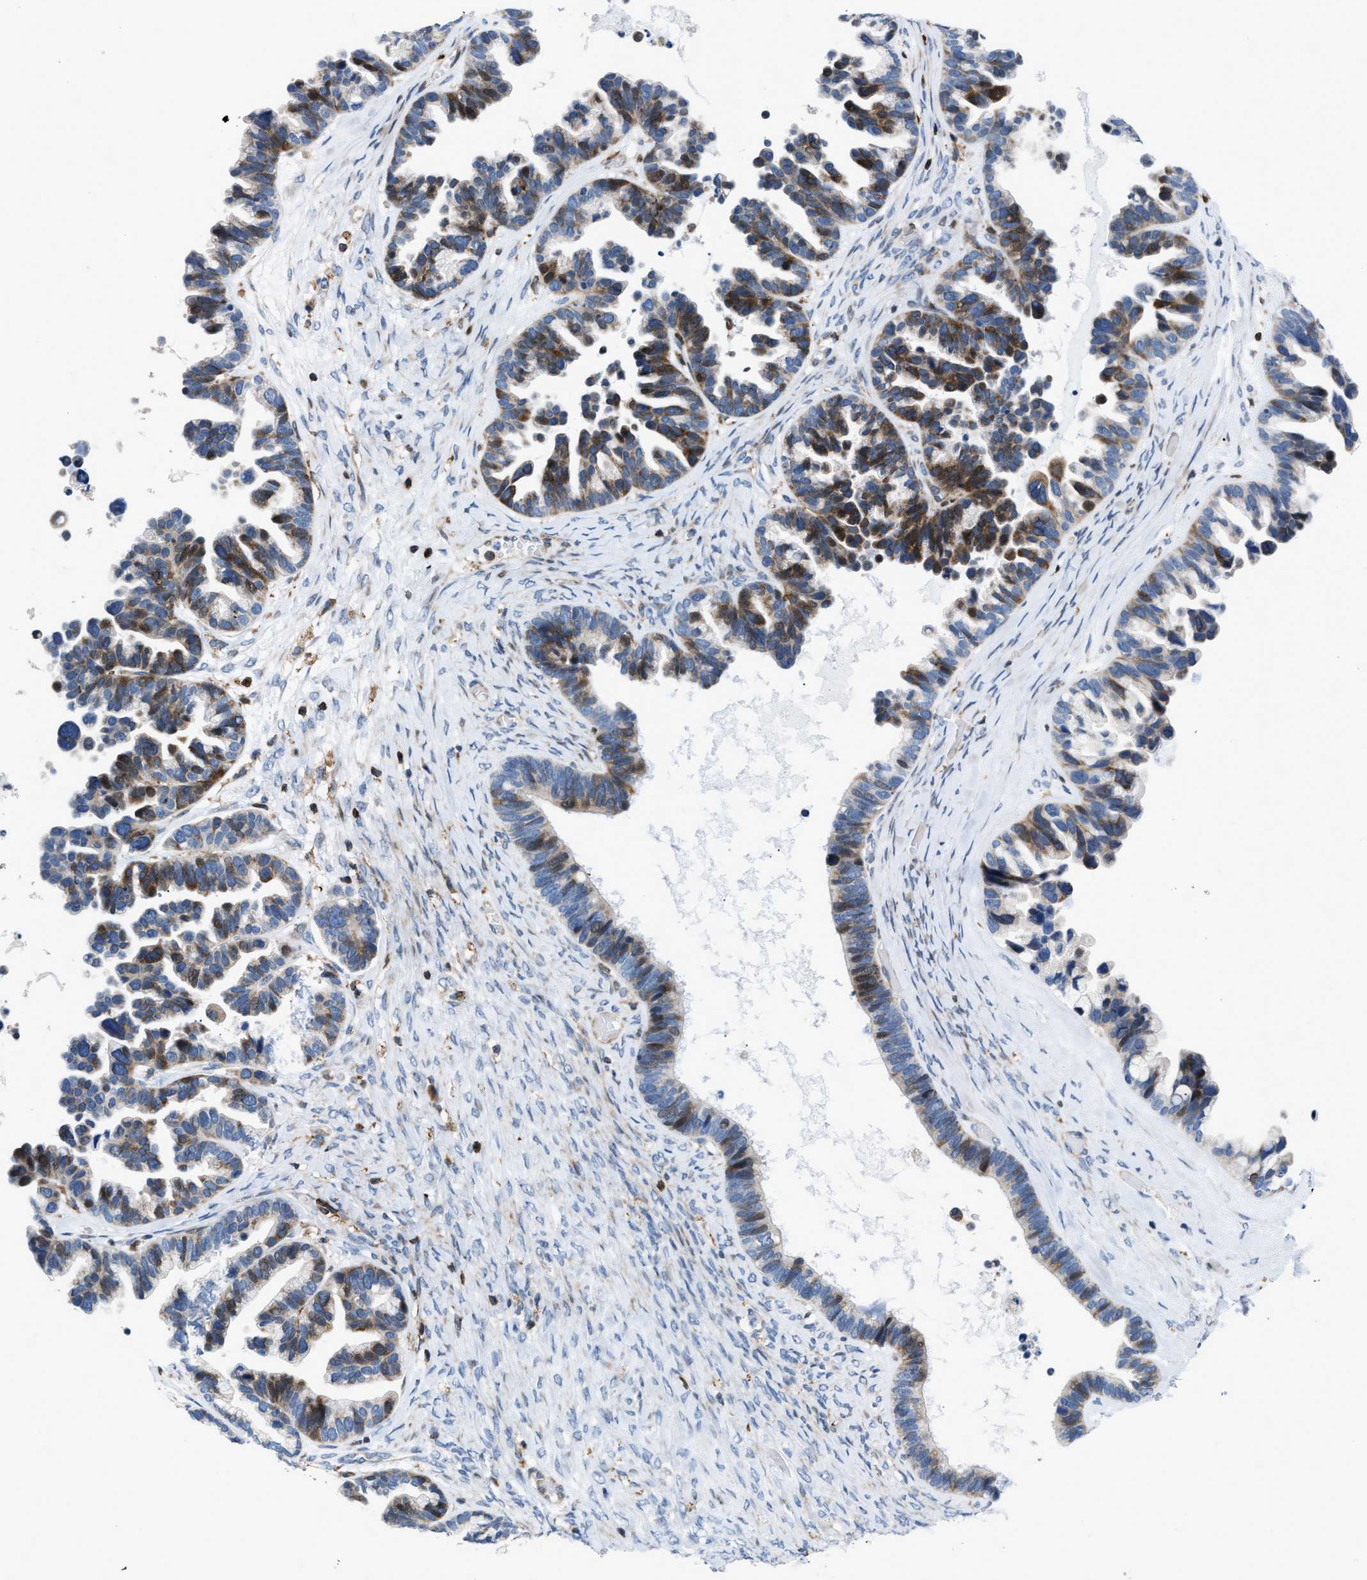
{"staining": {"intensity": "moderate", "quantity": "25%-75%", "location": "cytoplasmic/membranous"}, "tissue": "ovarian cancer", "cell_type": "Tumor cells", "image_type": "cancer", "snomed": [{"axis": "morphology", "description": "Cystadenocarcinoma, serous, NOS"}, {"axis": "topography", "description": "Ovary"}], "caption": "Serous cystadenocarcinoma (ovarian) stained with DAB (3,3'-diaminobenzidine) IHC displays medium levels of moderate cytoplasmic/membranous positivity in about 25%-75% of tumor cells. (IHC, brightfield microscopy, high magnification).", "gene": "ATP9A", "patient": {"sex": "female", "age": 56}}